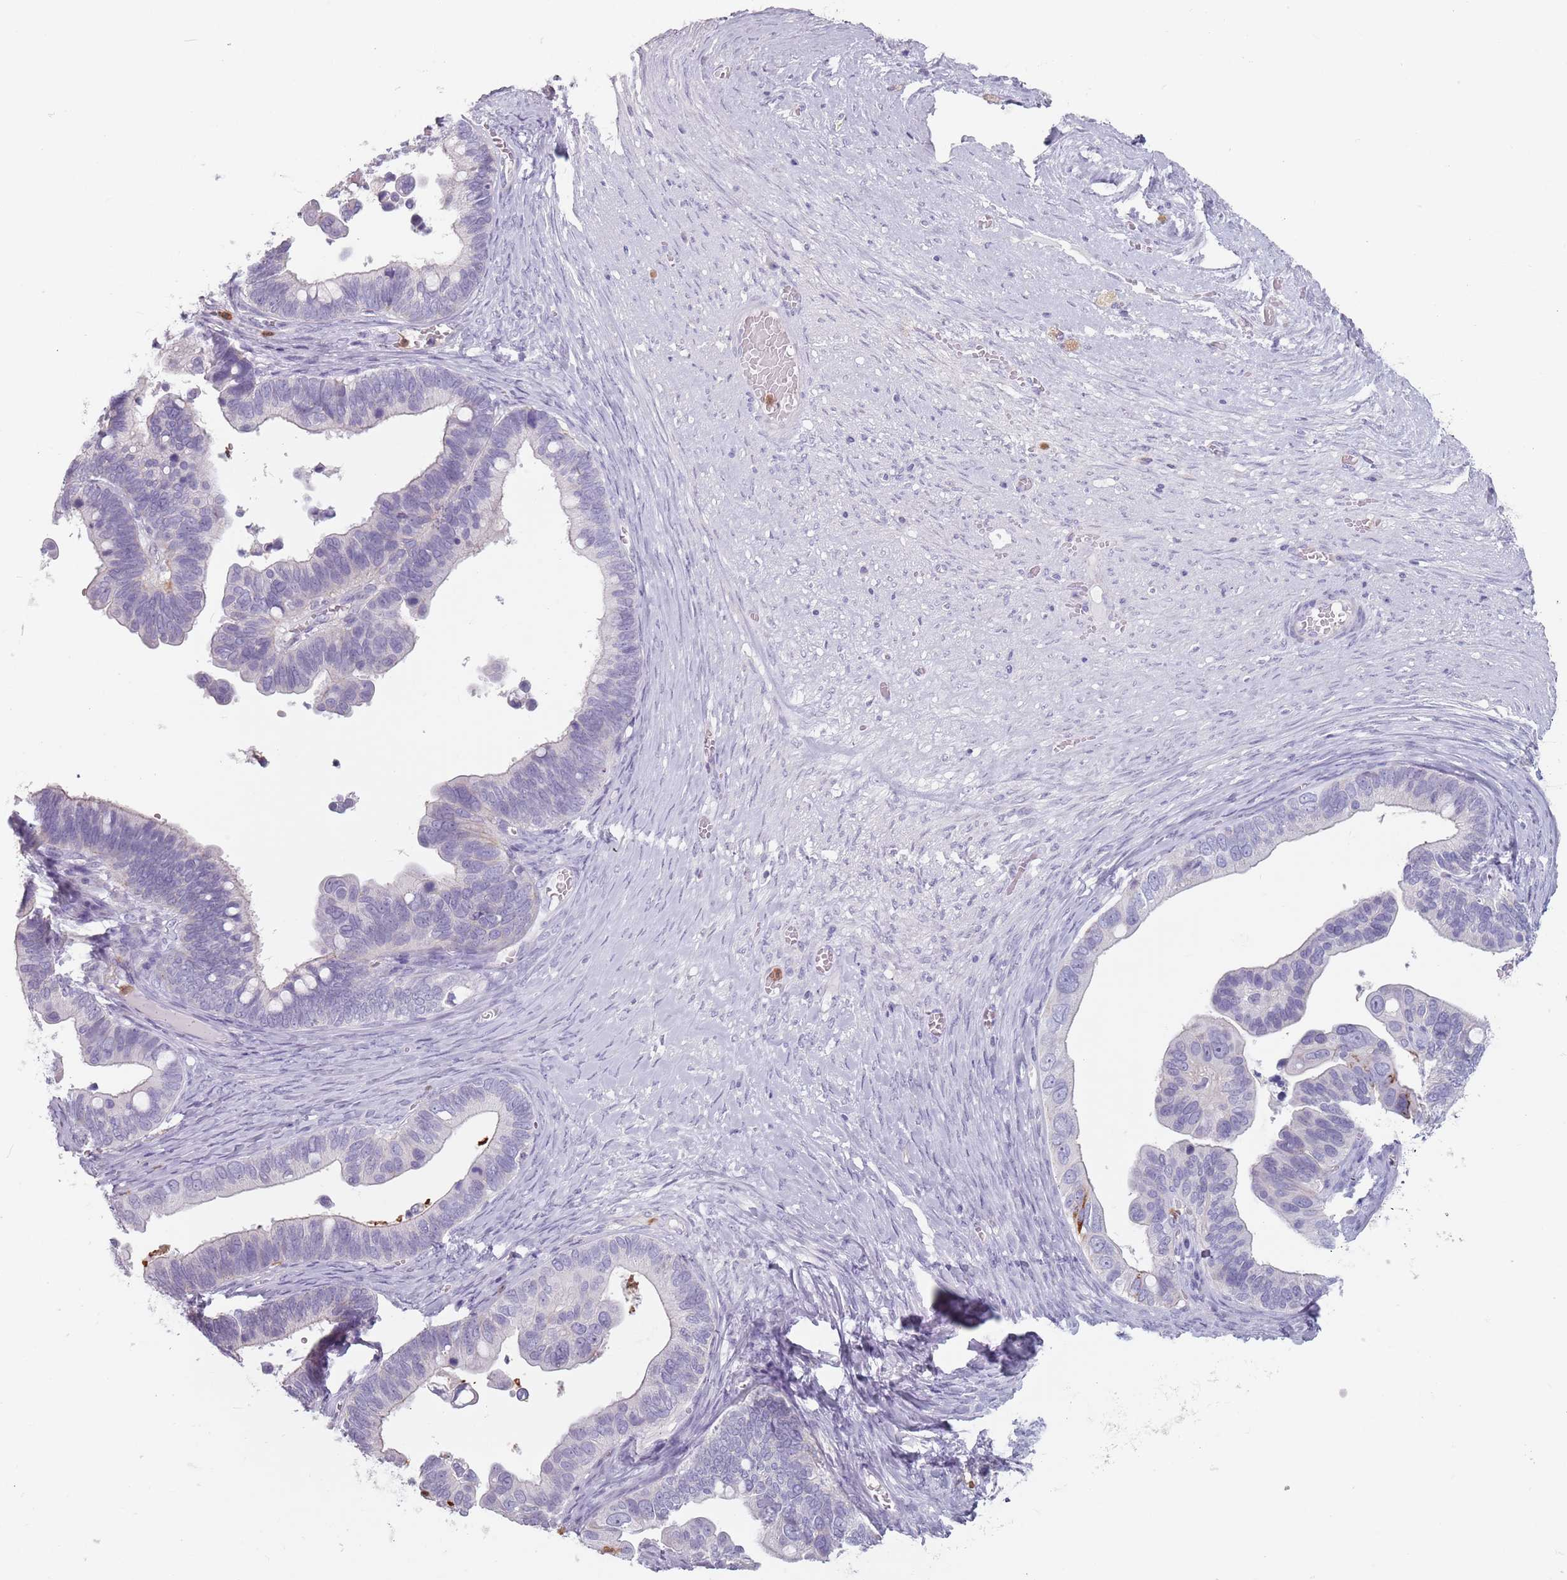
{"staining": {"intensity": "negative", "quantity": "none", "location": "none"}, "tissue": "ovarian cancer", "cell_type": "Tumor cells", "image_type": "cancer", "snomed": [{"axis": "morphology", "description": "Cystadenocarcinoma, serous, NOS"}, {"axis": "topography", "description": "Ovary"}], "caption": "Immunohistochemistry (IHC) of ovarian cancer reveals no staining in tumor cells.", "gene": "ZNF584", "patient": {"sex": "female", "age": 56}}